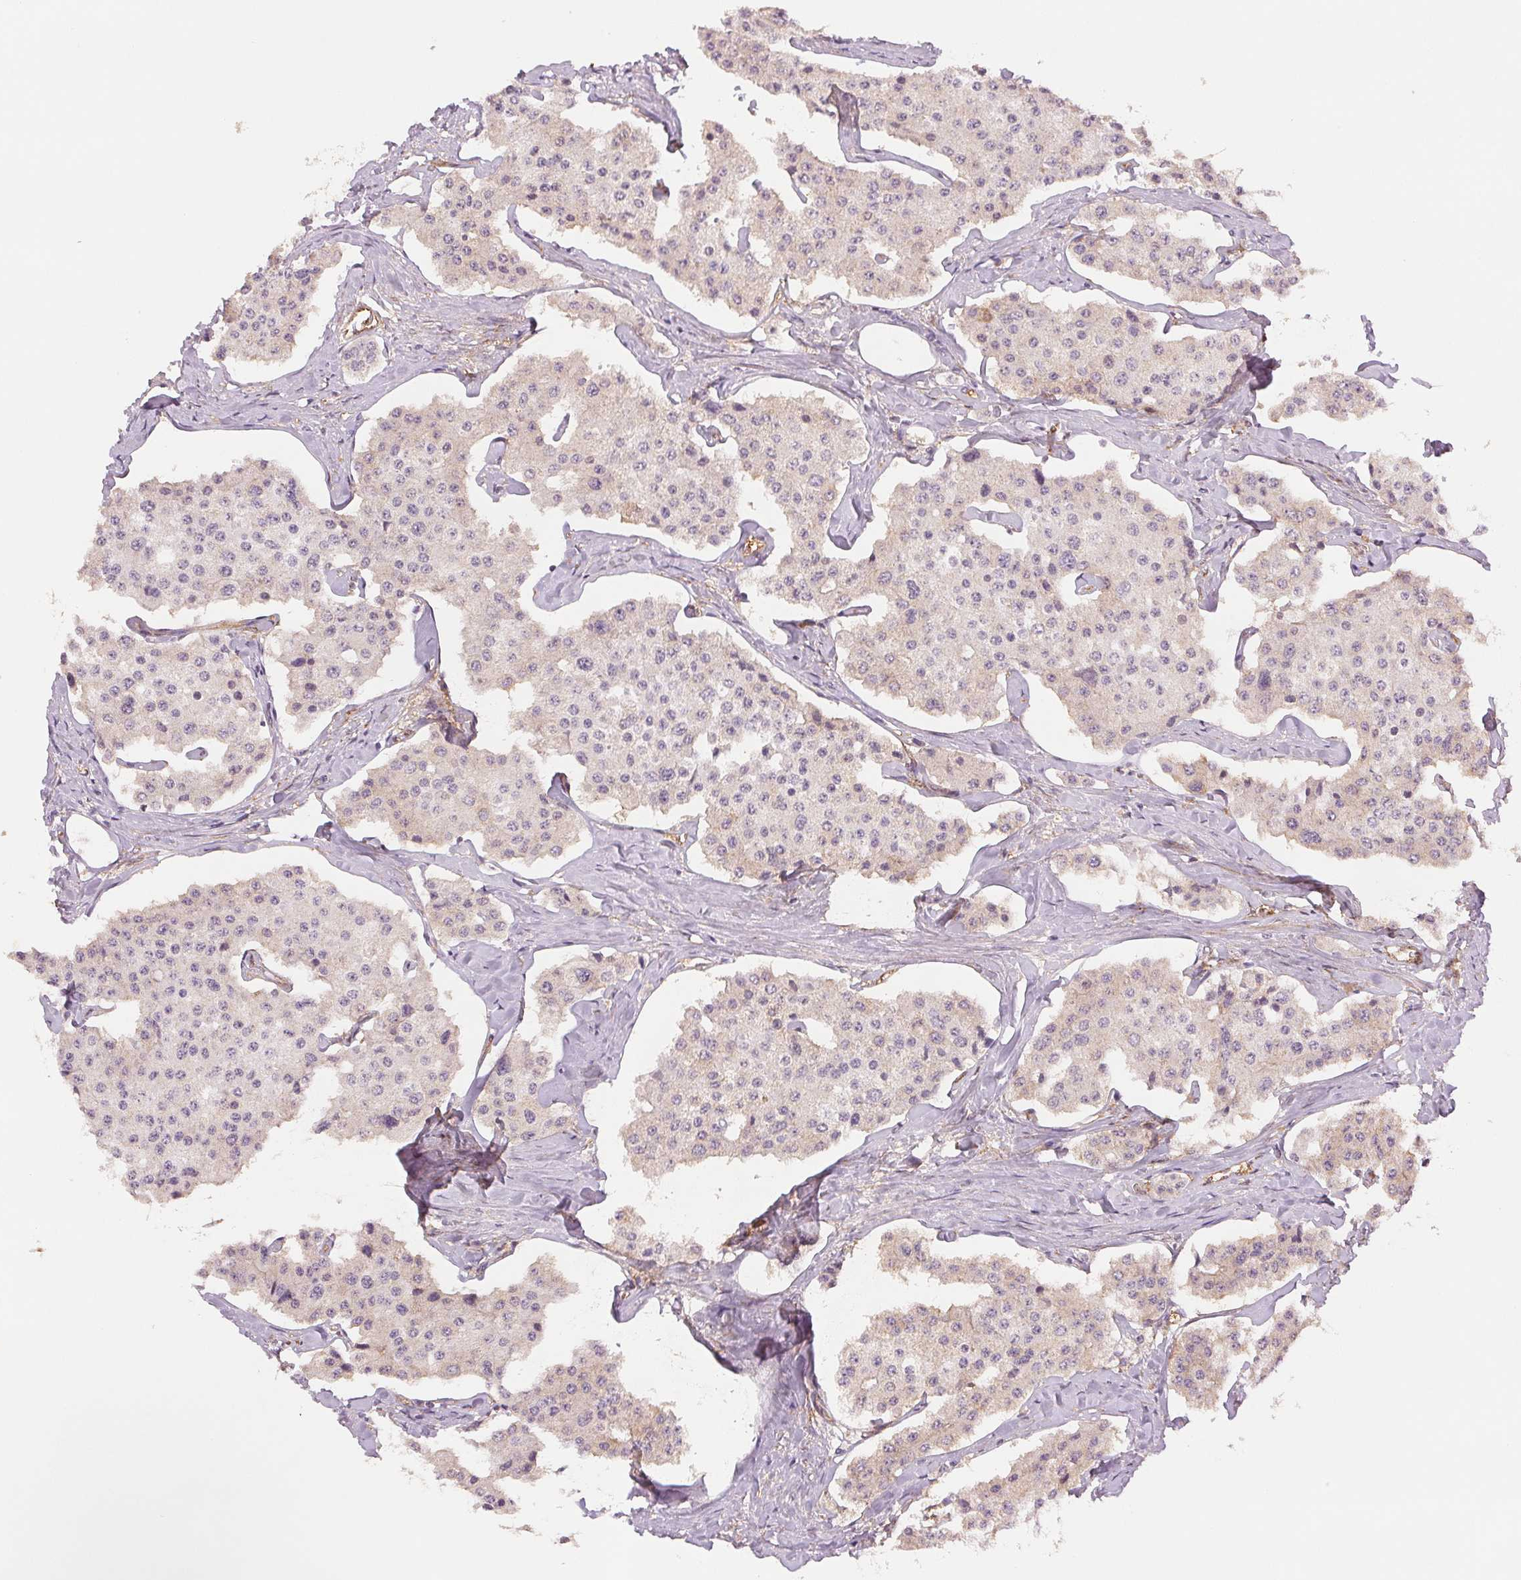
{"staining": {"intensity": "weak", "quantity": "<25%", "location": "cytoplasmic/membranous"}, "tissue": "carcinoid", "cell_type": "Tumor cells", "image_type": "cancer", "snomed": [{"axis": "morphology", "description": "Carcinoid, malignant, NOS"}, {"axis": "topography", "description": "Small intestine"}], "caption": "High magnification brightfield microscopy of malignant carcinoid stained with DAB (brown) and counterstained with hematoxylin (blue): tumor cells show no significant staining.", "gene": "DIAPH2", "patient": {"sex": "female", "age": 65}}